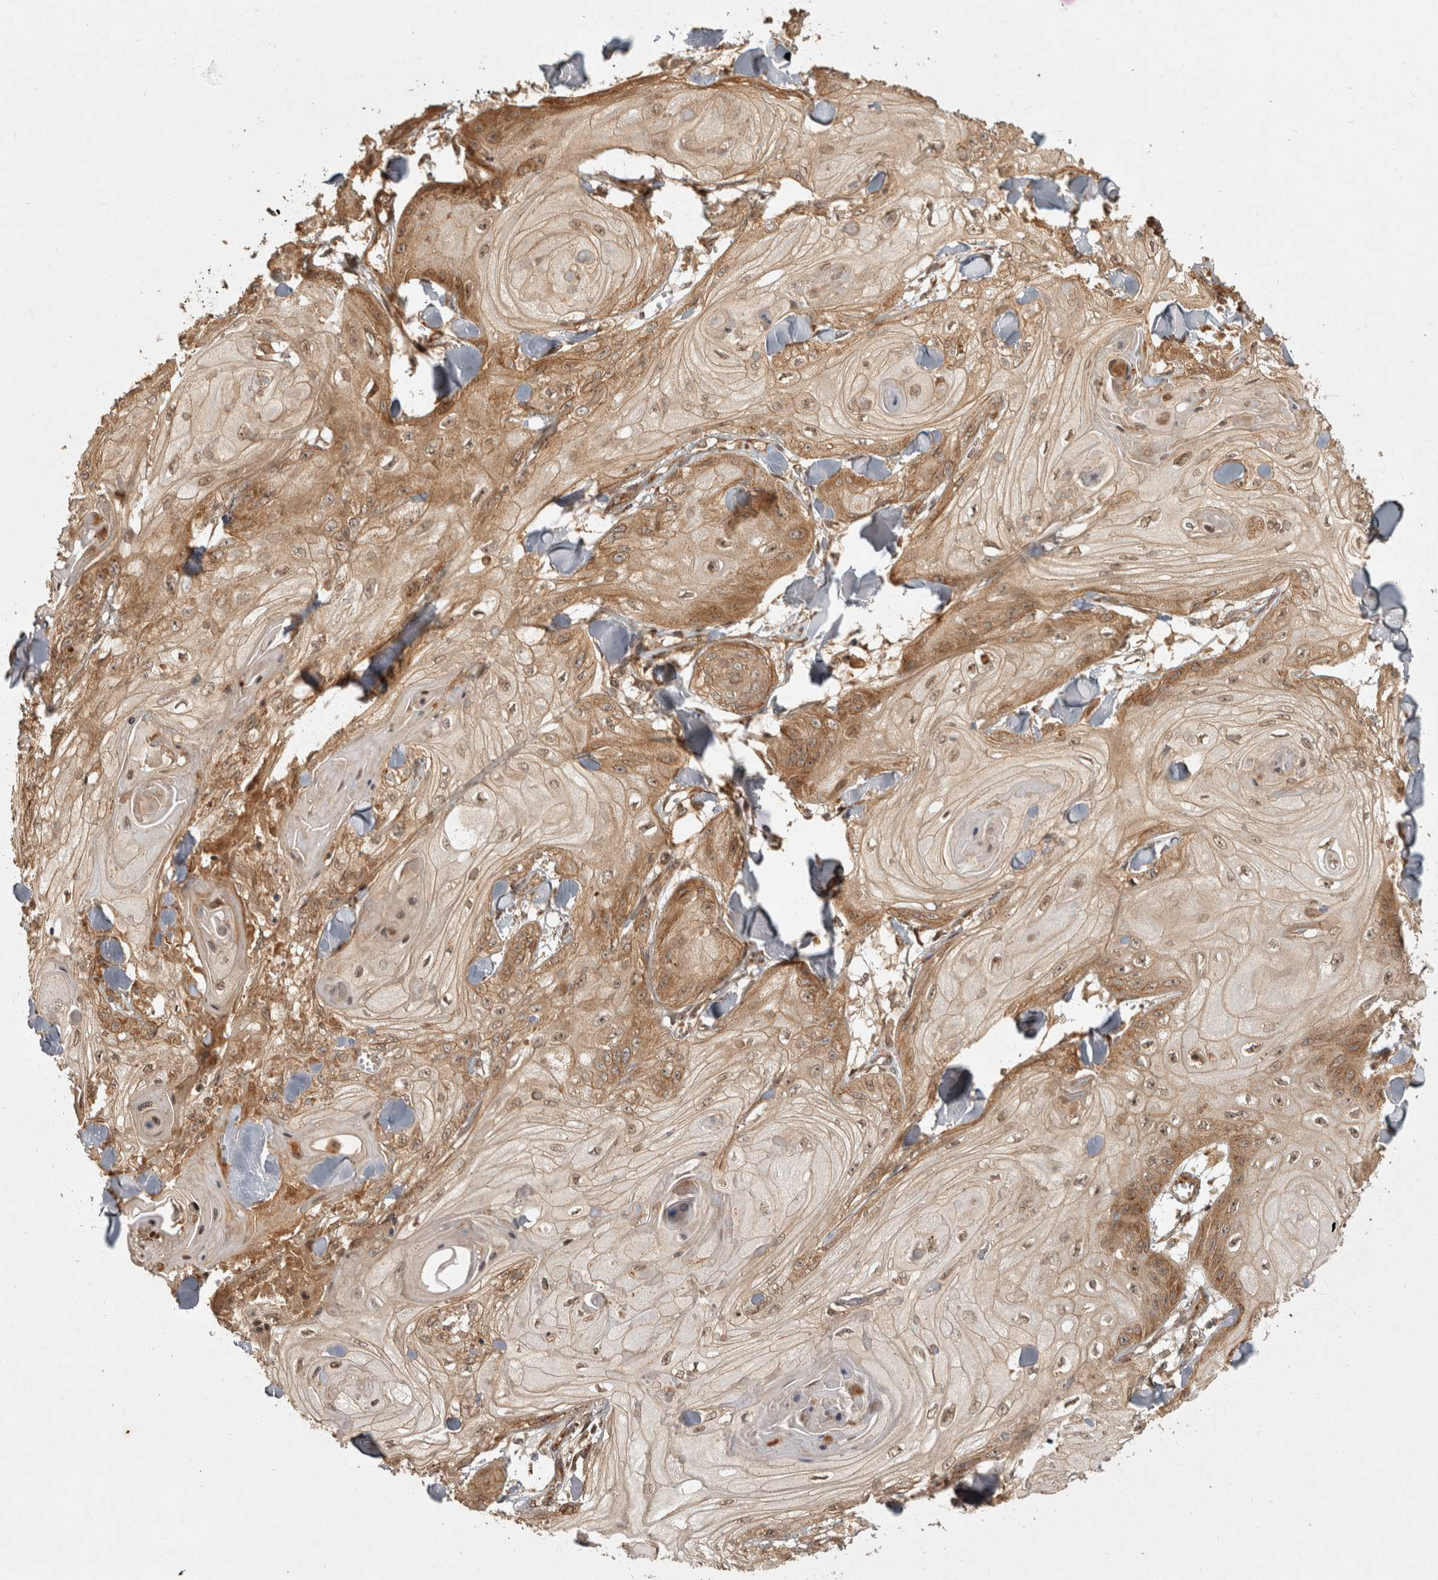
{"staining": {"intensity": "moderate", "quantity": "25%-75%", "location": "cytoplasmic/membranous"}, "tissue": "skin cancer", "cell_type": "Tumor cells", "image_type": "cancer", "snomed": [{"axis": "morphology", "description": "Squamous cell carcinoma, NOS"}, {"axis": "topography", "description": "Skin"}], "caption": "Tumor cells show moderate cytoplasmic/membranous positivity in approximately 25%-75% of cells in skin cancer. (brown staining indicates protein expression, while blue staining denotes nuclei).", "gene": "CAMSAP2", "patient": {"sex": "male", "age": 74}}